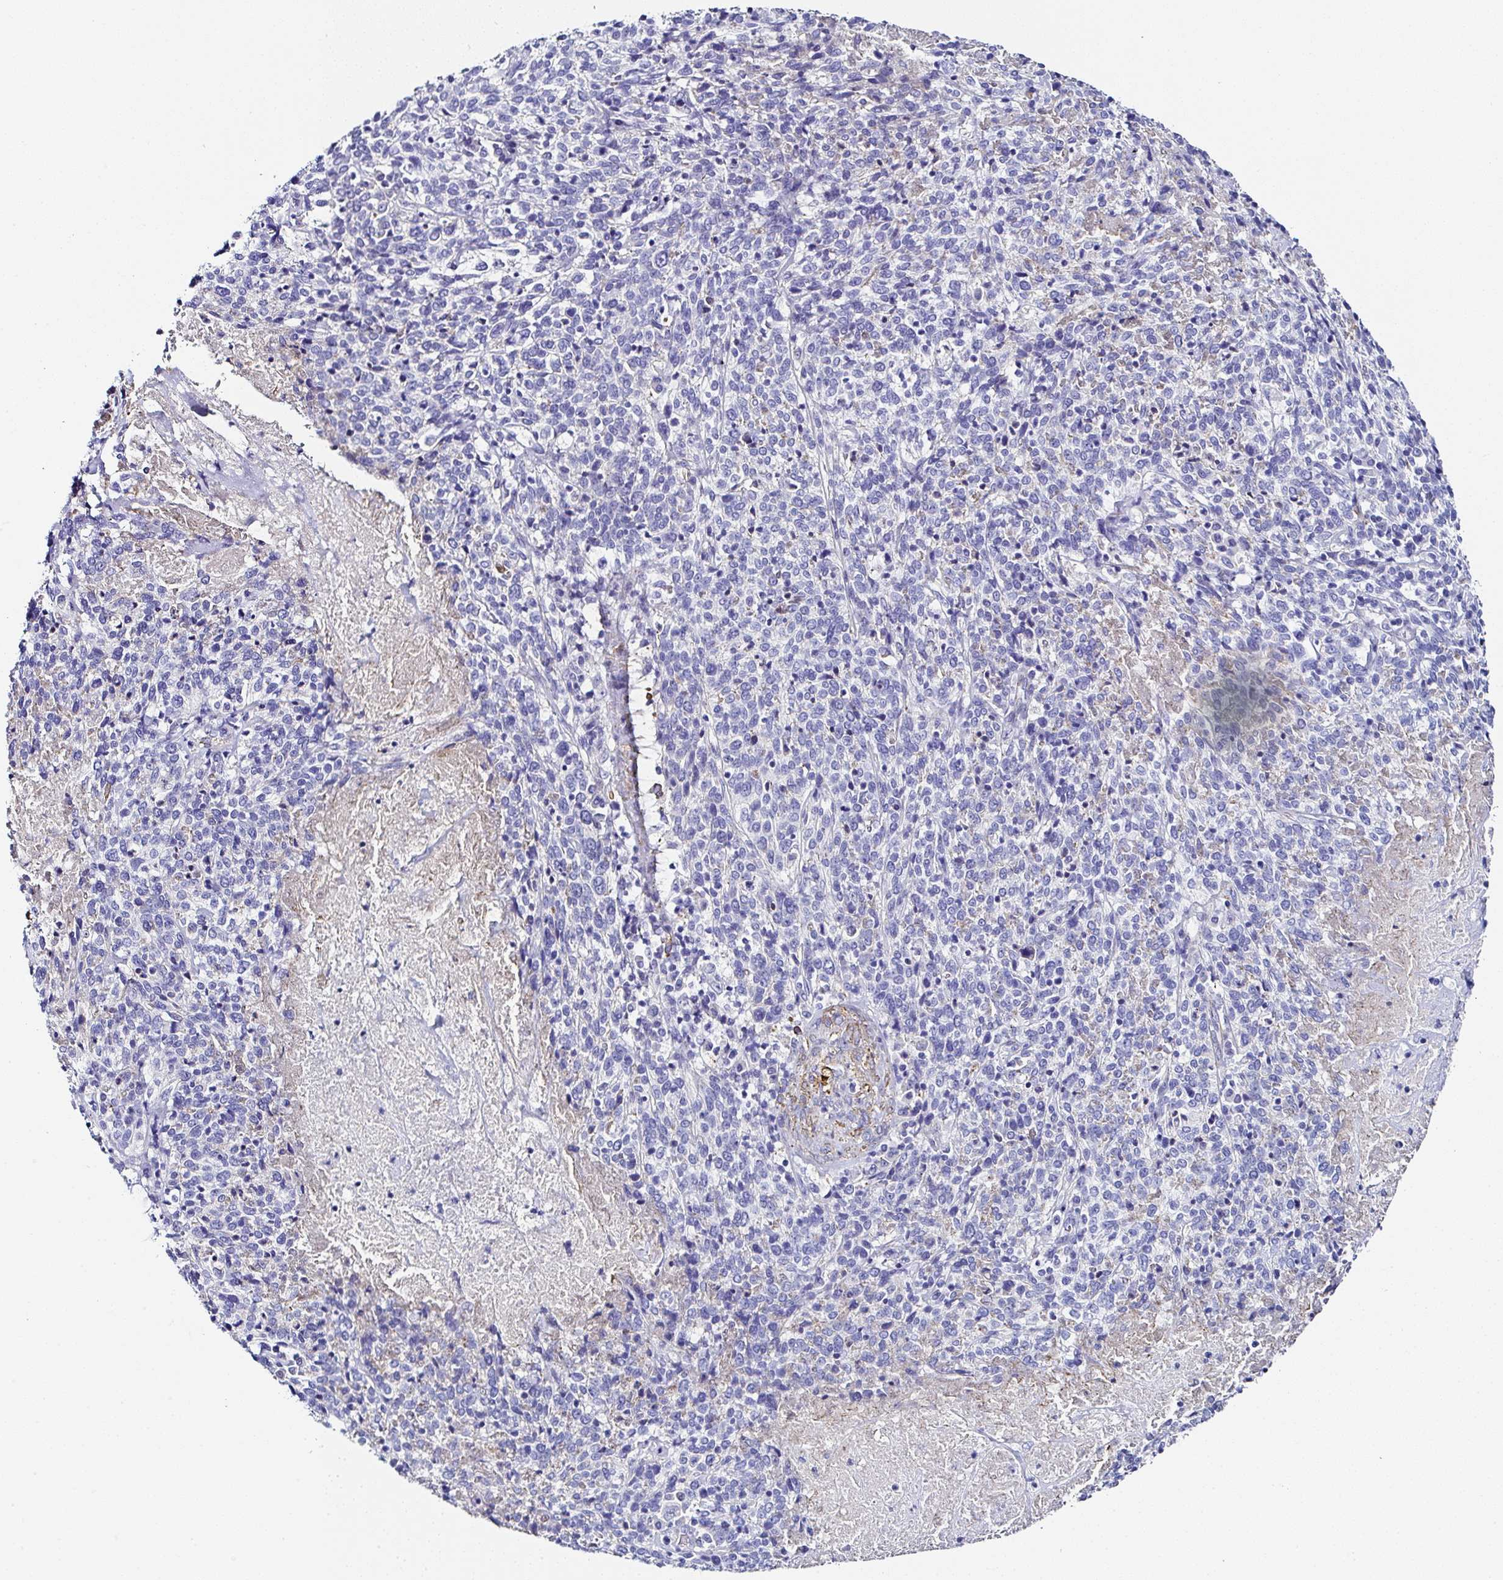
{"staining": {"intensity": "negative", "quantity": "none", "location": "none"}, "tissue": "cervical cancer", "cell_type": "Tumor cells", "image_type": "cancer", "snomed": [{"axis": "morphology", "description": "Squamous cell carcinoma, NOS"}, {"axis": "topography", "description": "Cervix"}], "caption": "There is no significant expression in tumor cells of cervical cancer. (DAB (3,3'-diaminobenzidine) IHC, high magnification).", "gene": "PPFIA4", "patient": {"sex": "female", "age": 46}}